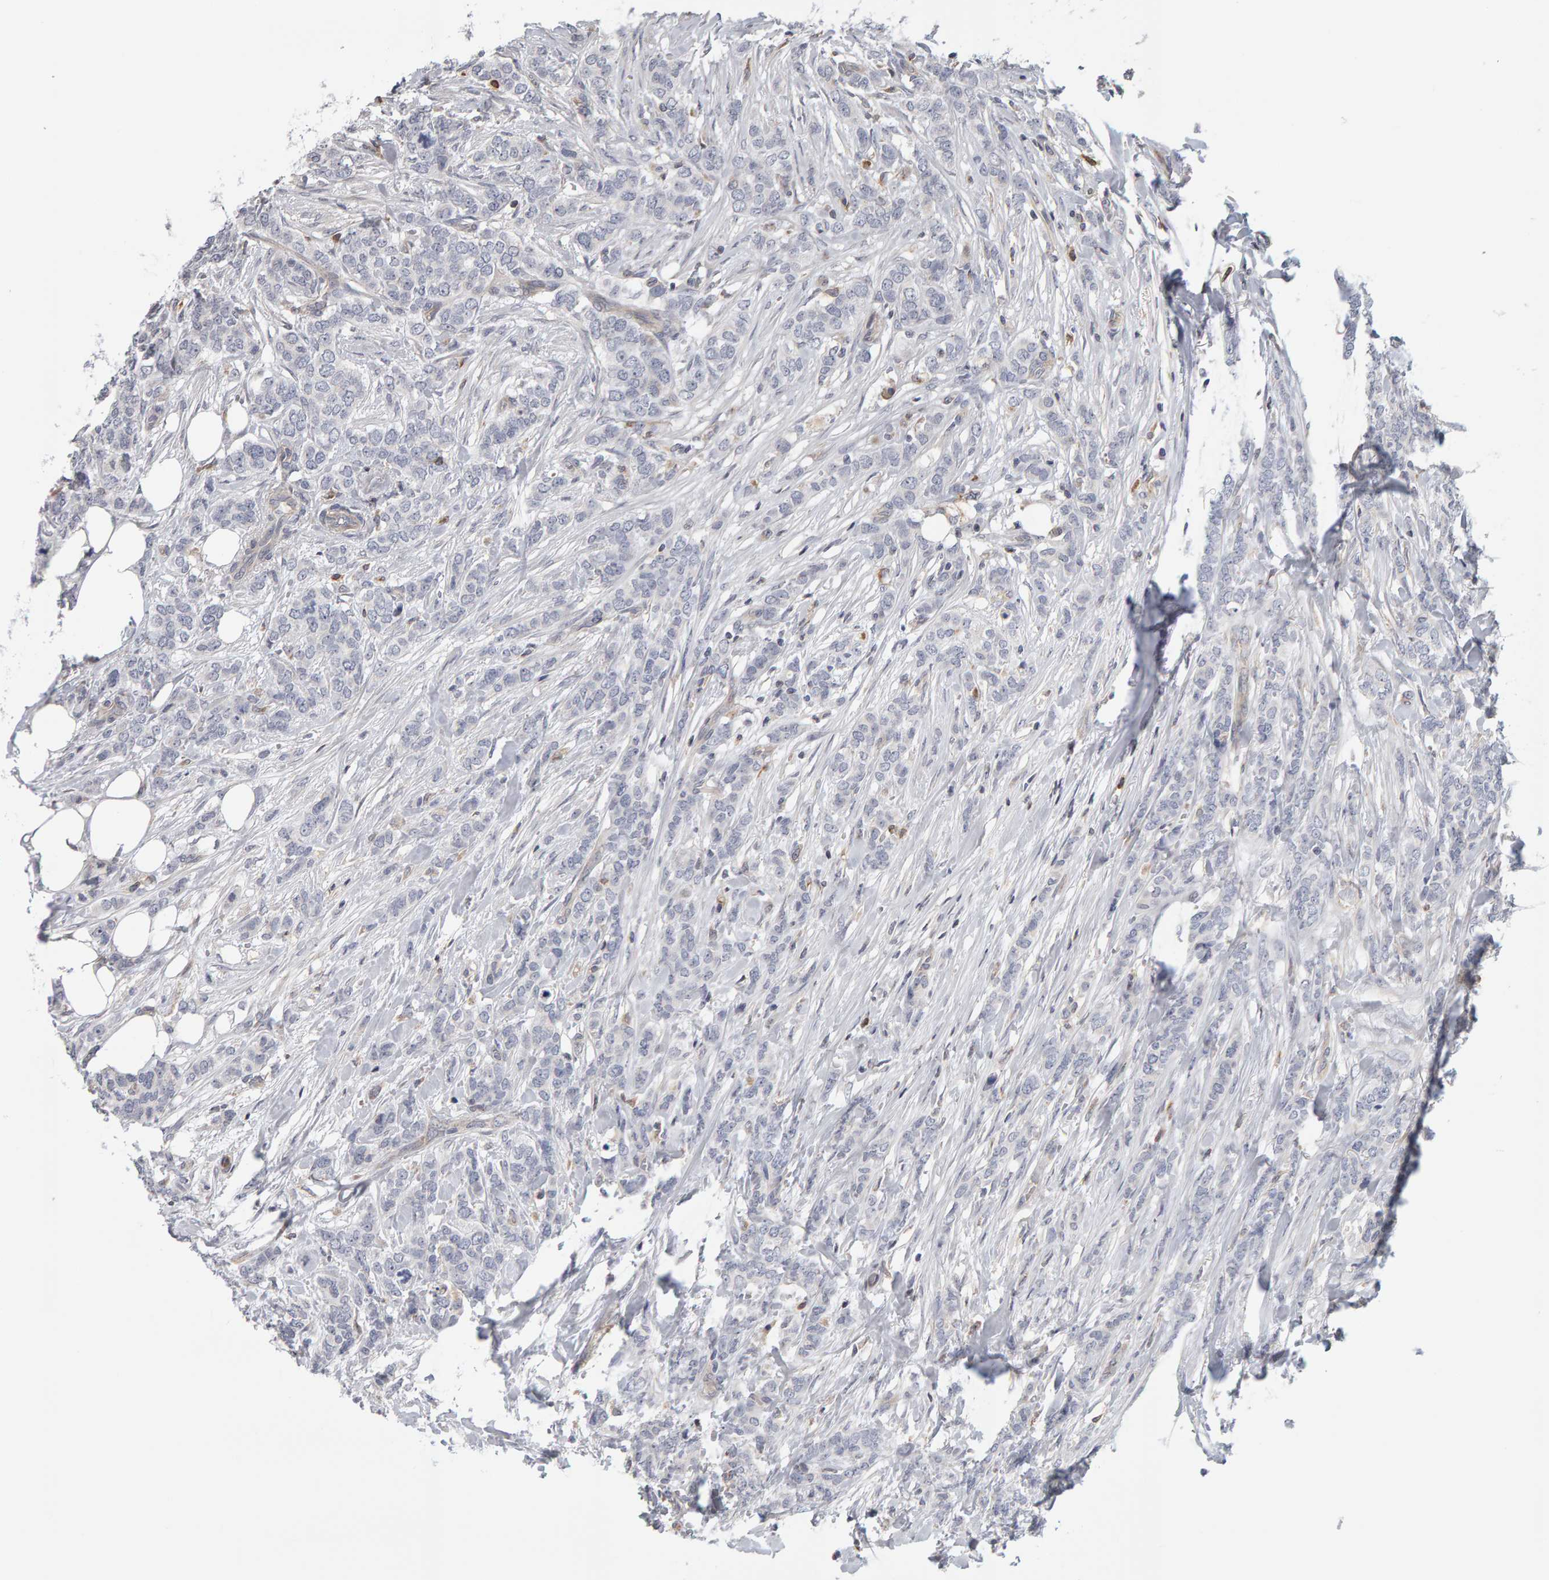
{"staining": {"intensity": "negative", "quantity": "none", "location": "none"}, "tissue": "breast cancer", "cell_type": "Tumor cells", "image_type": "cancer", "snomed": [{"axis": "morphology", "description": "Lobular carcinoma"}, {"axis": "topography", "description": "Skin"}, {"axis": "topography", "description": "Breast"}], "caption": "This is a photomicrograph of IHC staining of breast cancer, which shows no staining in tumor cells.", "gene": "MSRA", "patient": {"sex": "female", "age": 46}}